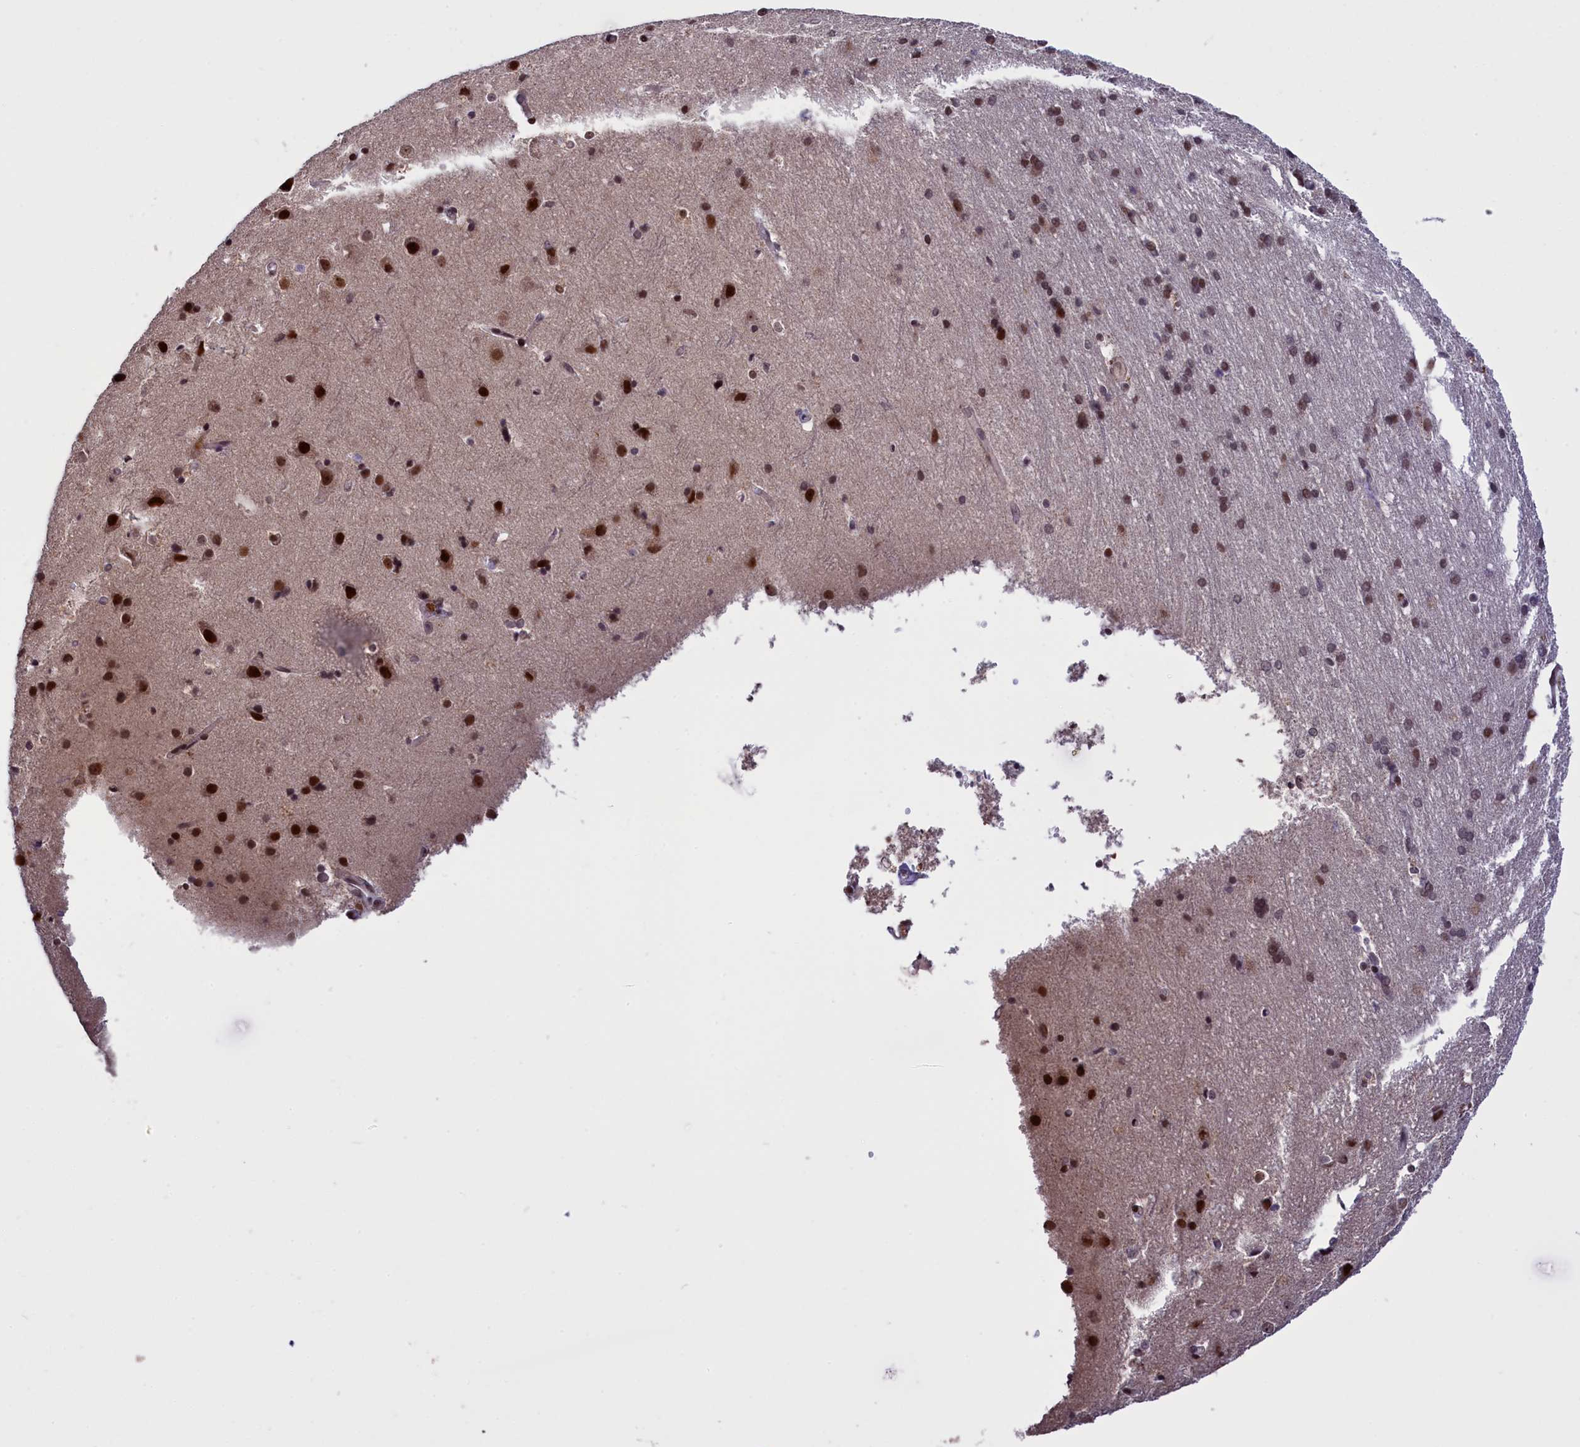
{"staining": {"intensity": "strong", "quantity": ">75%", "location": "nuclear"}, "tissue": "cerebral cortex", "cell_type": "Endothelial cells", "image_type": "normal", "snomed": [{"axis": "morphology", "description": "Normal tissue, NOS"}, {"axis": "topography", "description": "Cerebral cortex"}], "caption": "A high amount of strong nuclear staining is identified in approximately >75% of endothelial cells in benign cerebral cortex.", "gene": "RELB", "patient": {"sex": "male", "age": 54}}